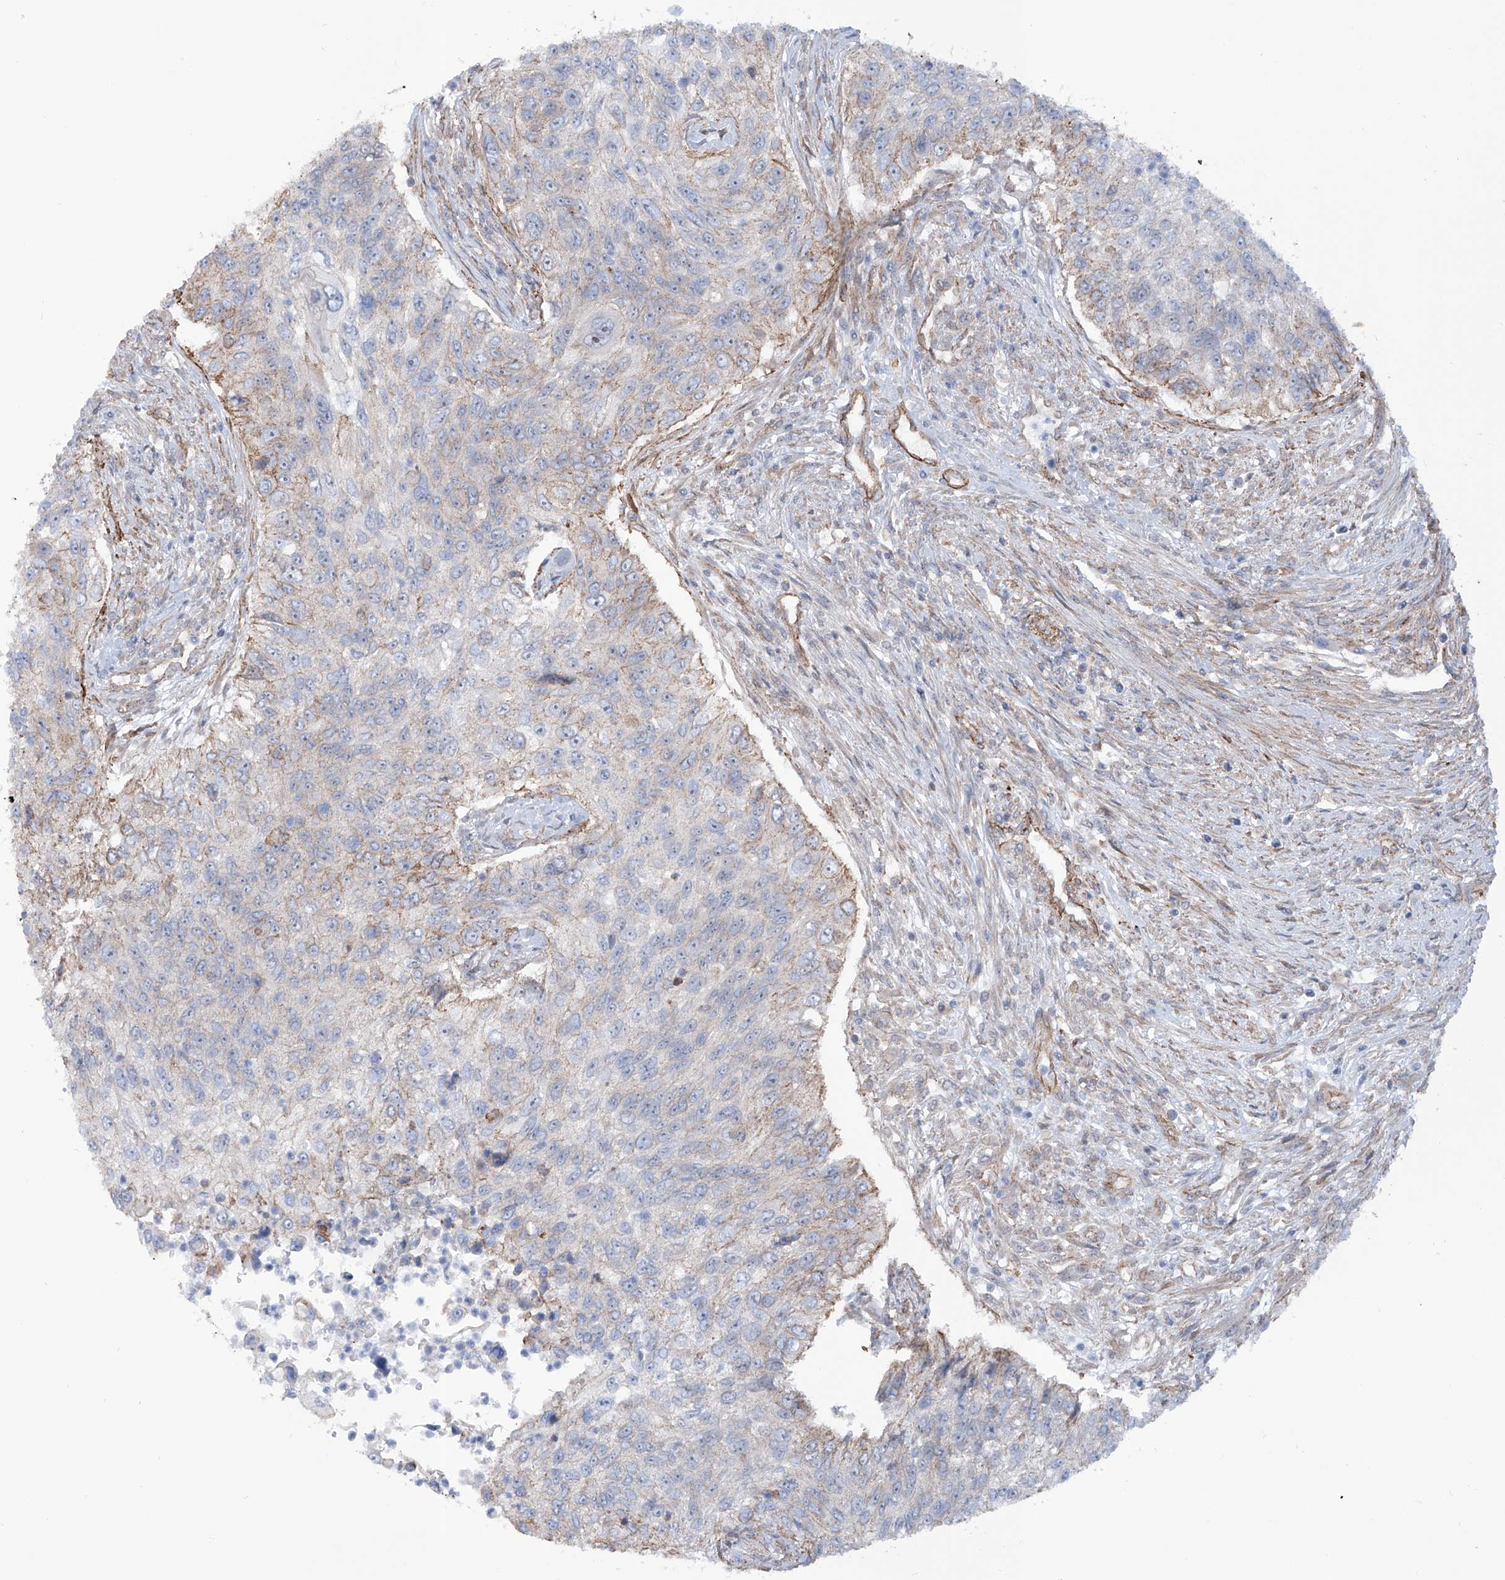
{"staining": {"intensity": "moderate", "quantity": "<25%", "location": "cytoplasmic/membranous"}, "tissue": "urothelial cancer", "cell_type": "Tumor cells", "image_type": "cancer", "snomed": [{"axis": "morphology", "description": "Urothelial carcinoma, High grade"}, {"axis": "topography", "description": "Urinary bladder"}], "caption": "DAB immunohistochemical staining of human urothelial cancer displays moderate cytoplasmic/membranous protein expression in approximately <25% of tumor cells.", "gene": "ZNF490", "patient": {"sex": "female", "age": 60}}